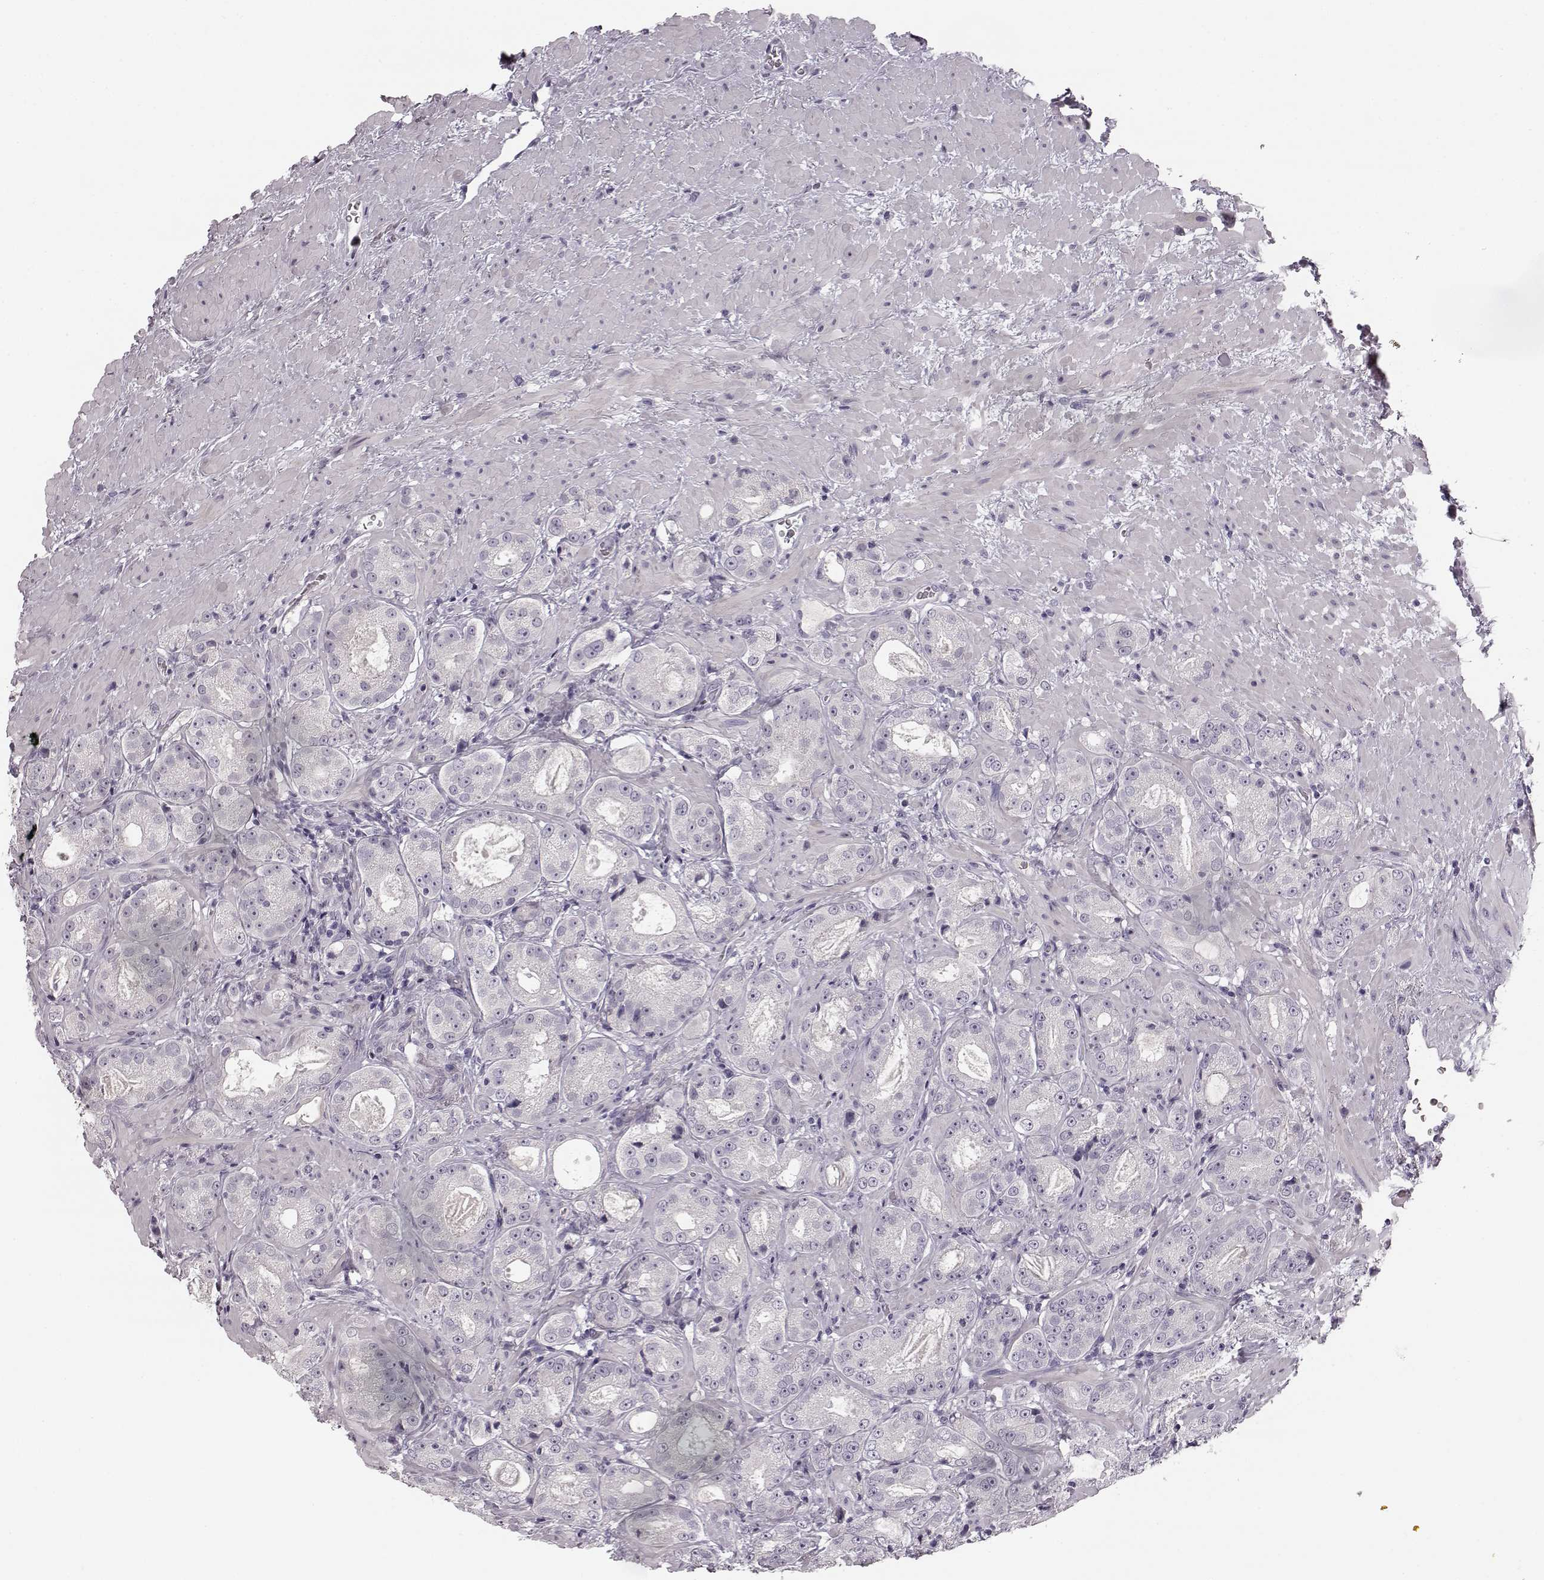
{"staining": {"intensity": "negative", "quantity": "none", "location": "none"}, "tissue": "prostate cancer", "cell_type": "Tumor cells", "image_type": "cancer", "snomed": [{"axis": "morphology", "description": "Normal tissue, NOS"}, {"axis": "morphology", "description": "Adenocarcinoma, High grade"}, {"axis": "topography", "description": "Prostate"}], "caption": "The histopathology image reveals no staining of tumor cells in prostate cancer.", "gene": "KIAA0319", "patient": {"sex": "male", "age": 83}}